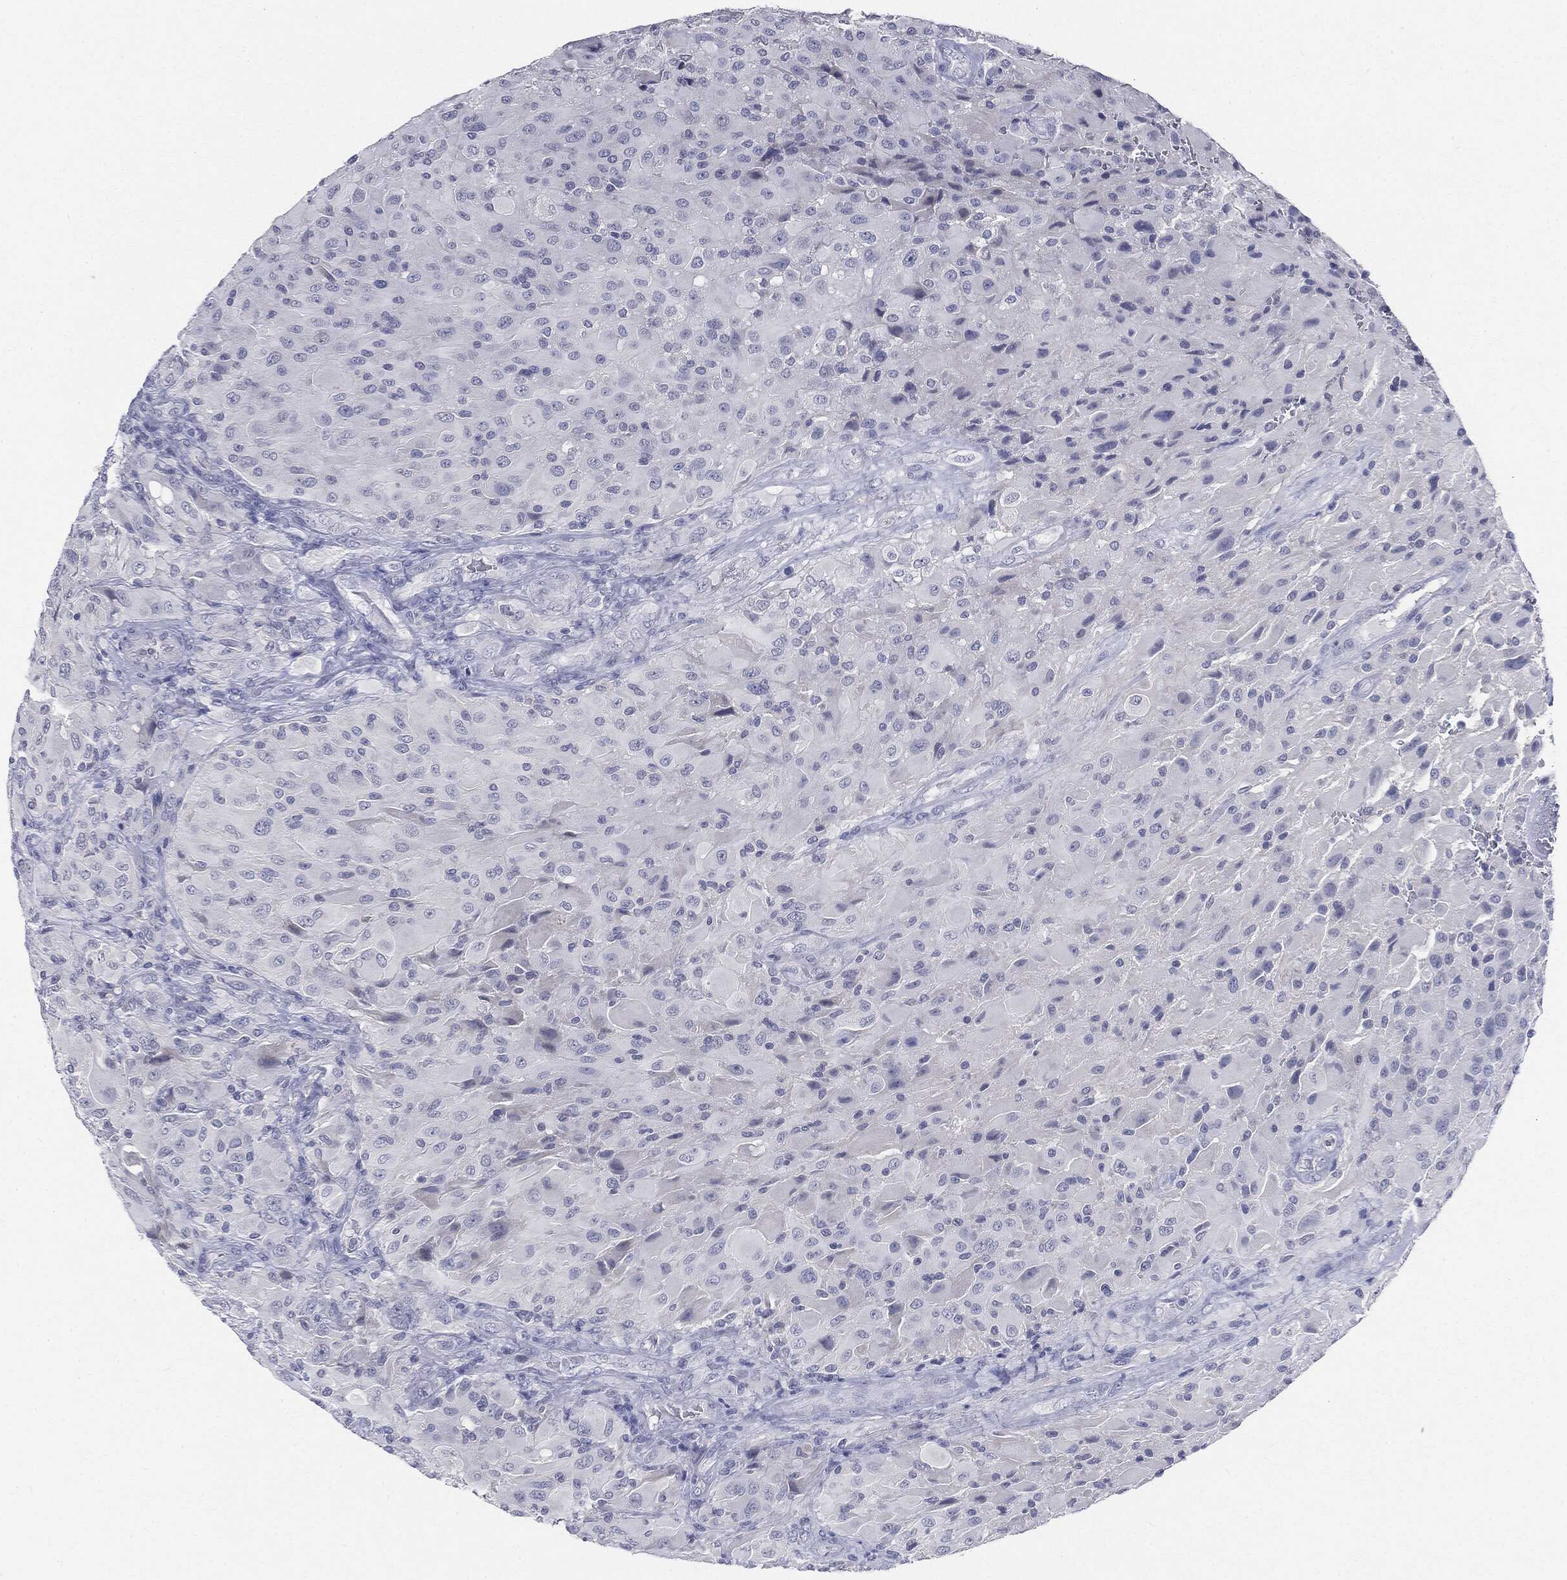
{"staining": {"intensity": "negative", "quantity": "none", "location": "none"}, "tissue": "glioma", "cell_type": "Tumor cells", "image_type": "cancer", "snomed": [{"axis": "morphology", "description": "Glioma, malignant, High grade"}, {"axis": "topography", "description": "Cerebral cortex"}], "caption": "Glioma stained for a protein using immunohistochemistry (IHC) displays no positivity tumor cells.", "gene": "CGB1", "patient": {"sex": "male", "age": 35}}